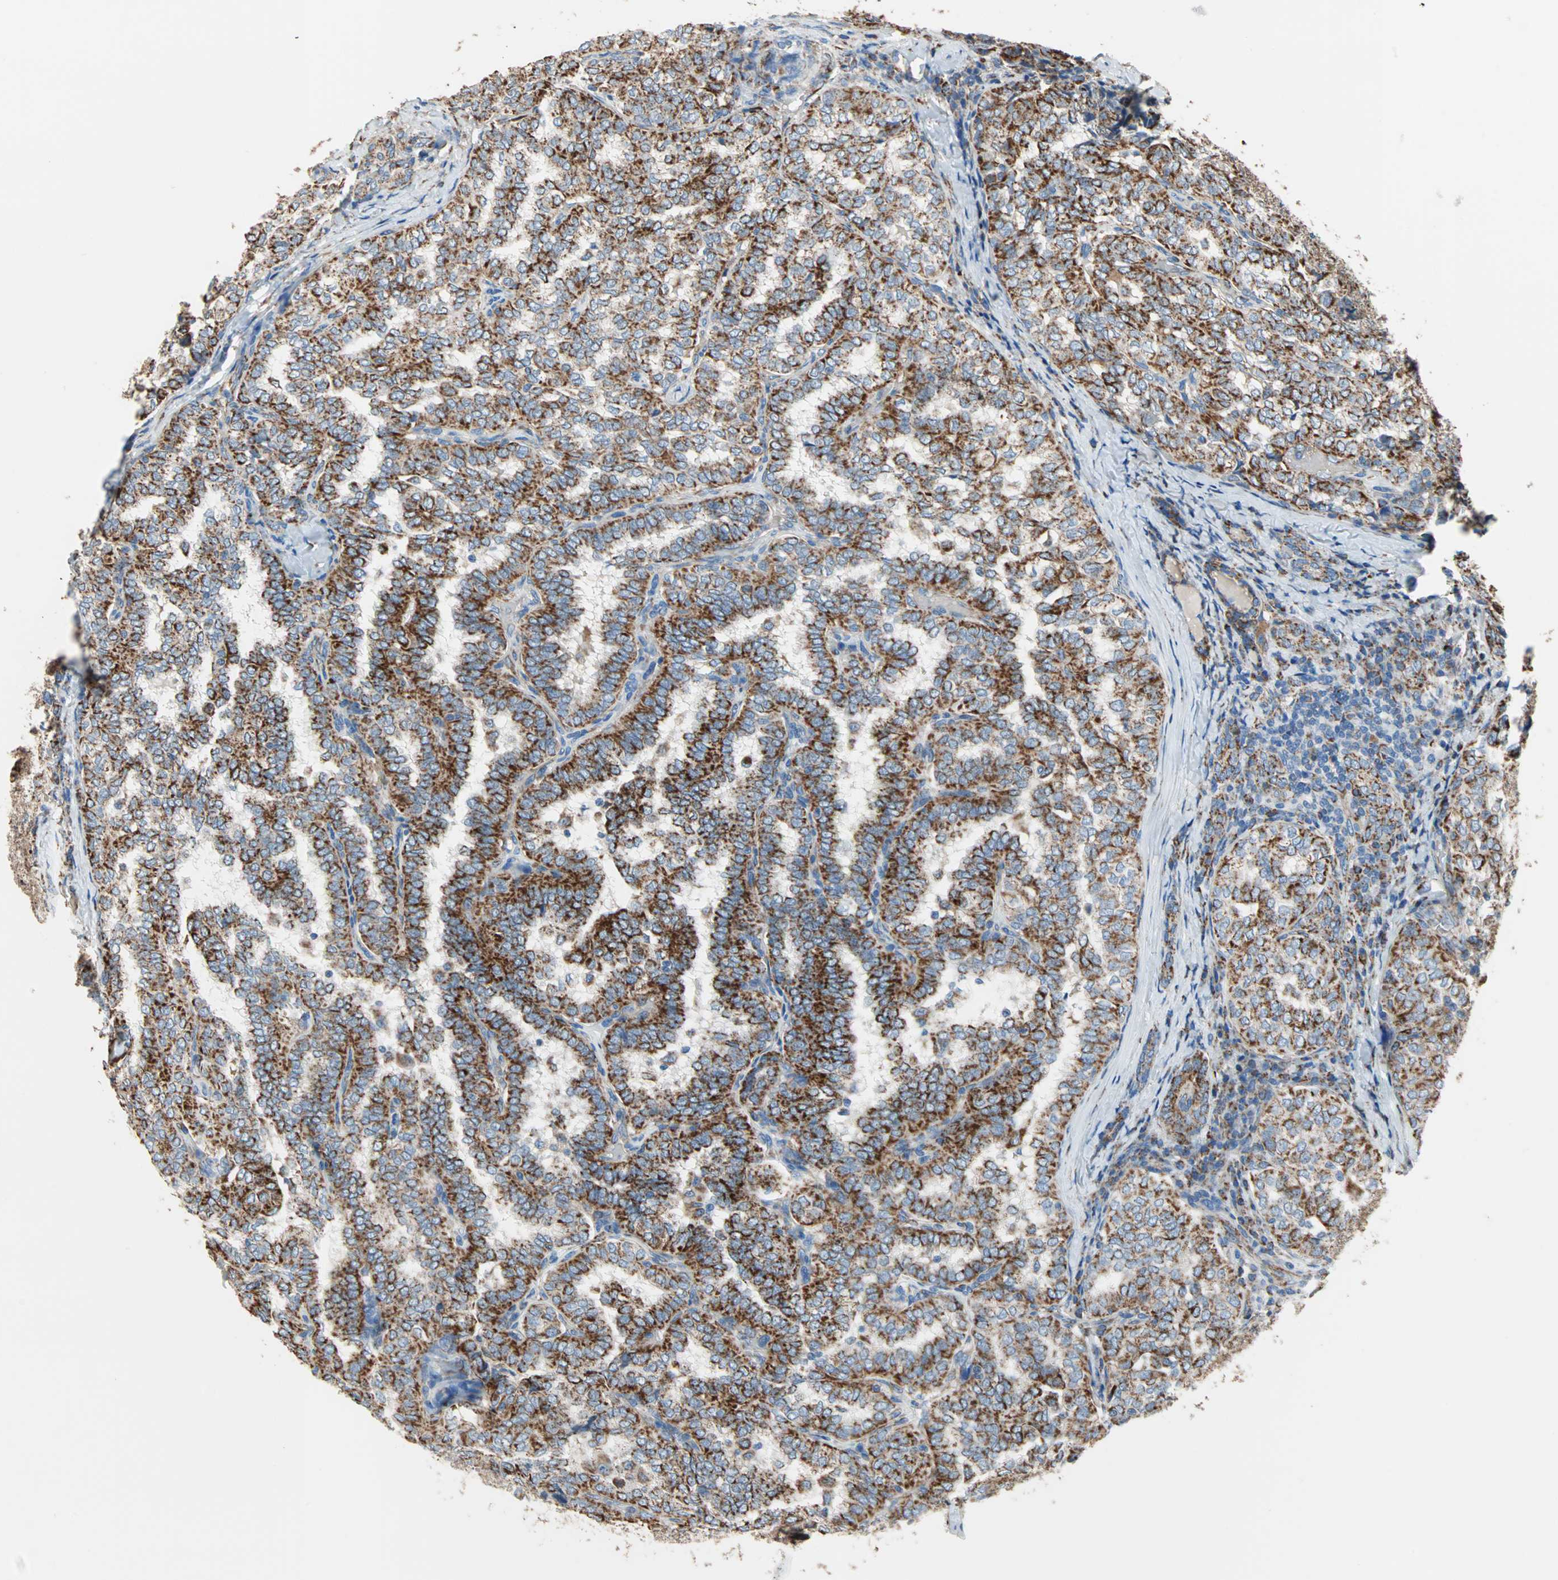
{"staining": {"intensity": "strong", "quantity": ">75%", "location": "cytoplasmic/membranous"}, "tissue": "thyroid cancer", "cell_type": "Tumor cells", "image_type": "cancer", "snomed": [{"axis": "morphology", "description": "Normal tissue, NOS"}, {"axis": "morphology", "description": "Papillary adenocarcinoma, NOS"}, {"axis": "topography", "description": "Thyroid gland"}], "caption": "Immunohistochemical staining of thyroid cancer (papillary adenocarcinoma) exhibits strong cytoplasmic/membranous protein positivity in approximately >75% of tumor cells.", "gene": "TST", "patient": {"sex": "female", "age": 30}}